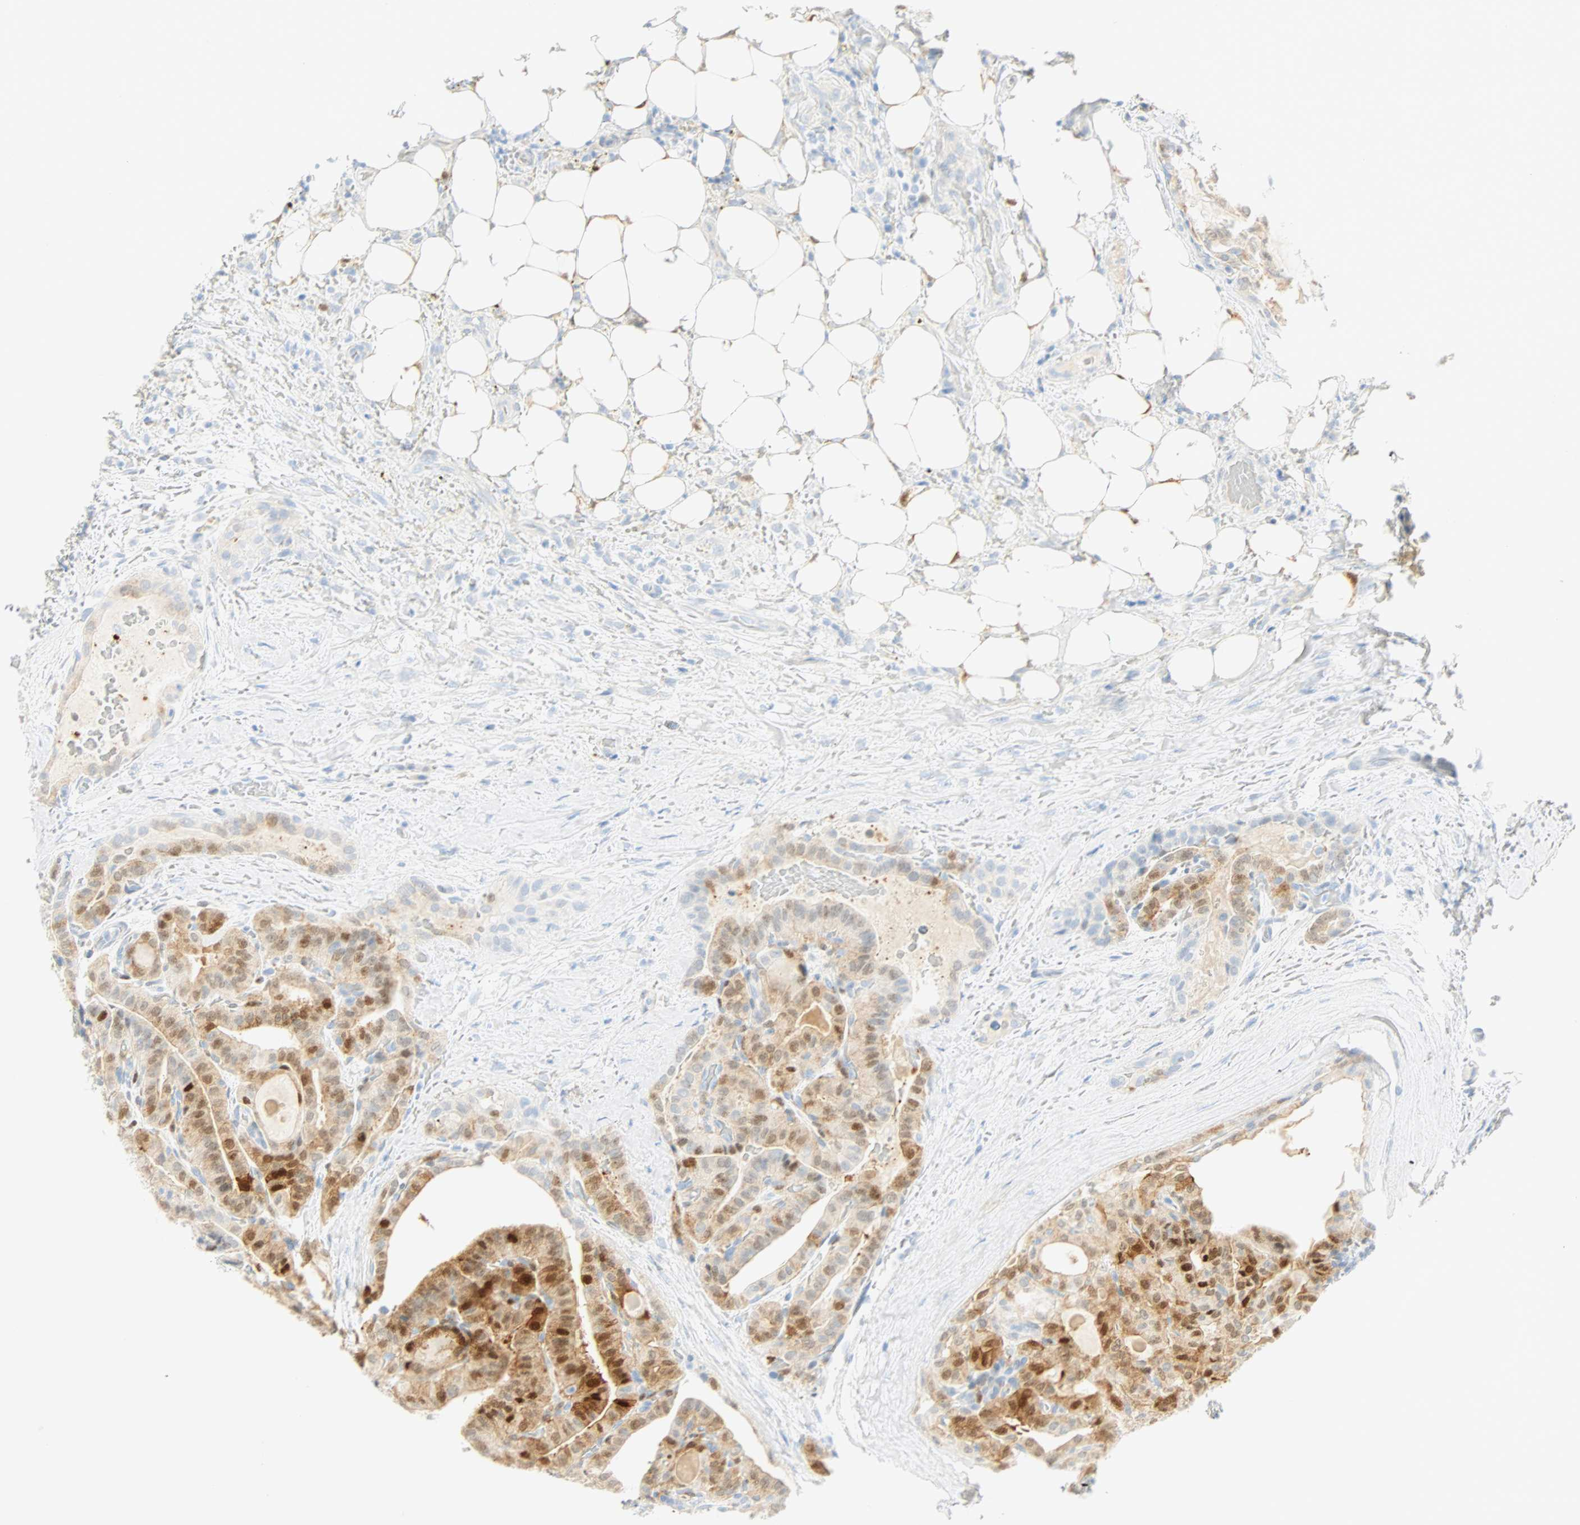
{"staining": {"intensity": "weak", "quantity": "25%-75%", "location": "cytoplasmic/membranous,nuclear"}, "tissue": "thyroid cancer", "cell_type": "Tumor cells", "image_type": "cancer", "snomed": [{"axis": "morphology", "description": "Papillary adenocarcinoma, NOS"}, {"axis": "topography", "description": "Thyroid gland"}], "caption": "A brown stain highlights weak cytoplasmic/membranous and nuclear expression of a protein in human thyroid cancer tumor cells. (Stains: DAB in brown, nuclei in blue, Microscopy: brightfield microscopy at high magnification).", "gene": "SELENBP1", "patient": {"sex": "male", "age": 77}}